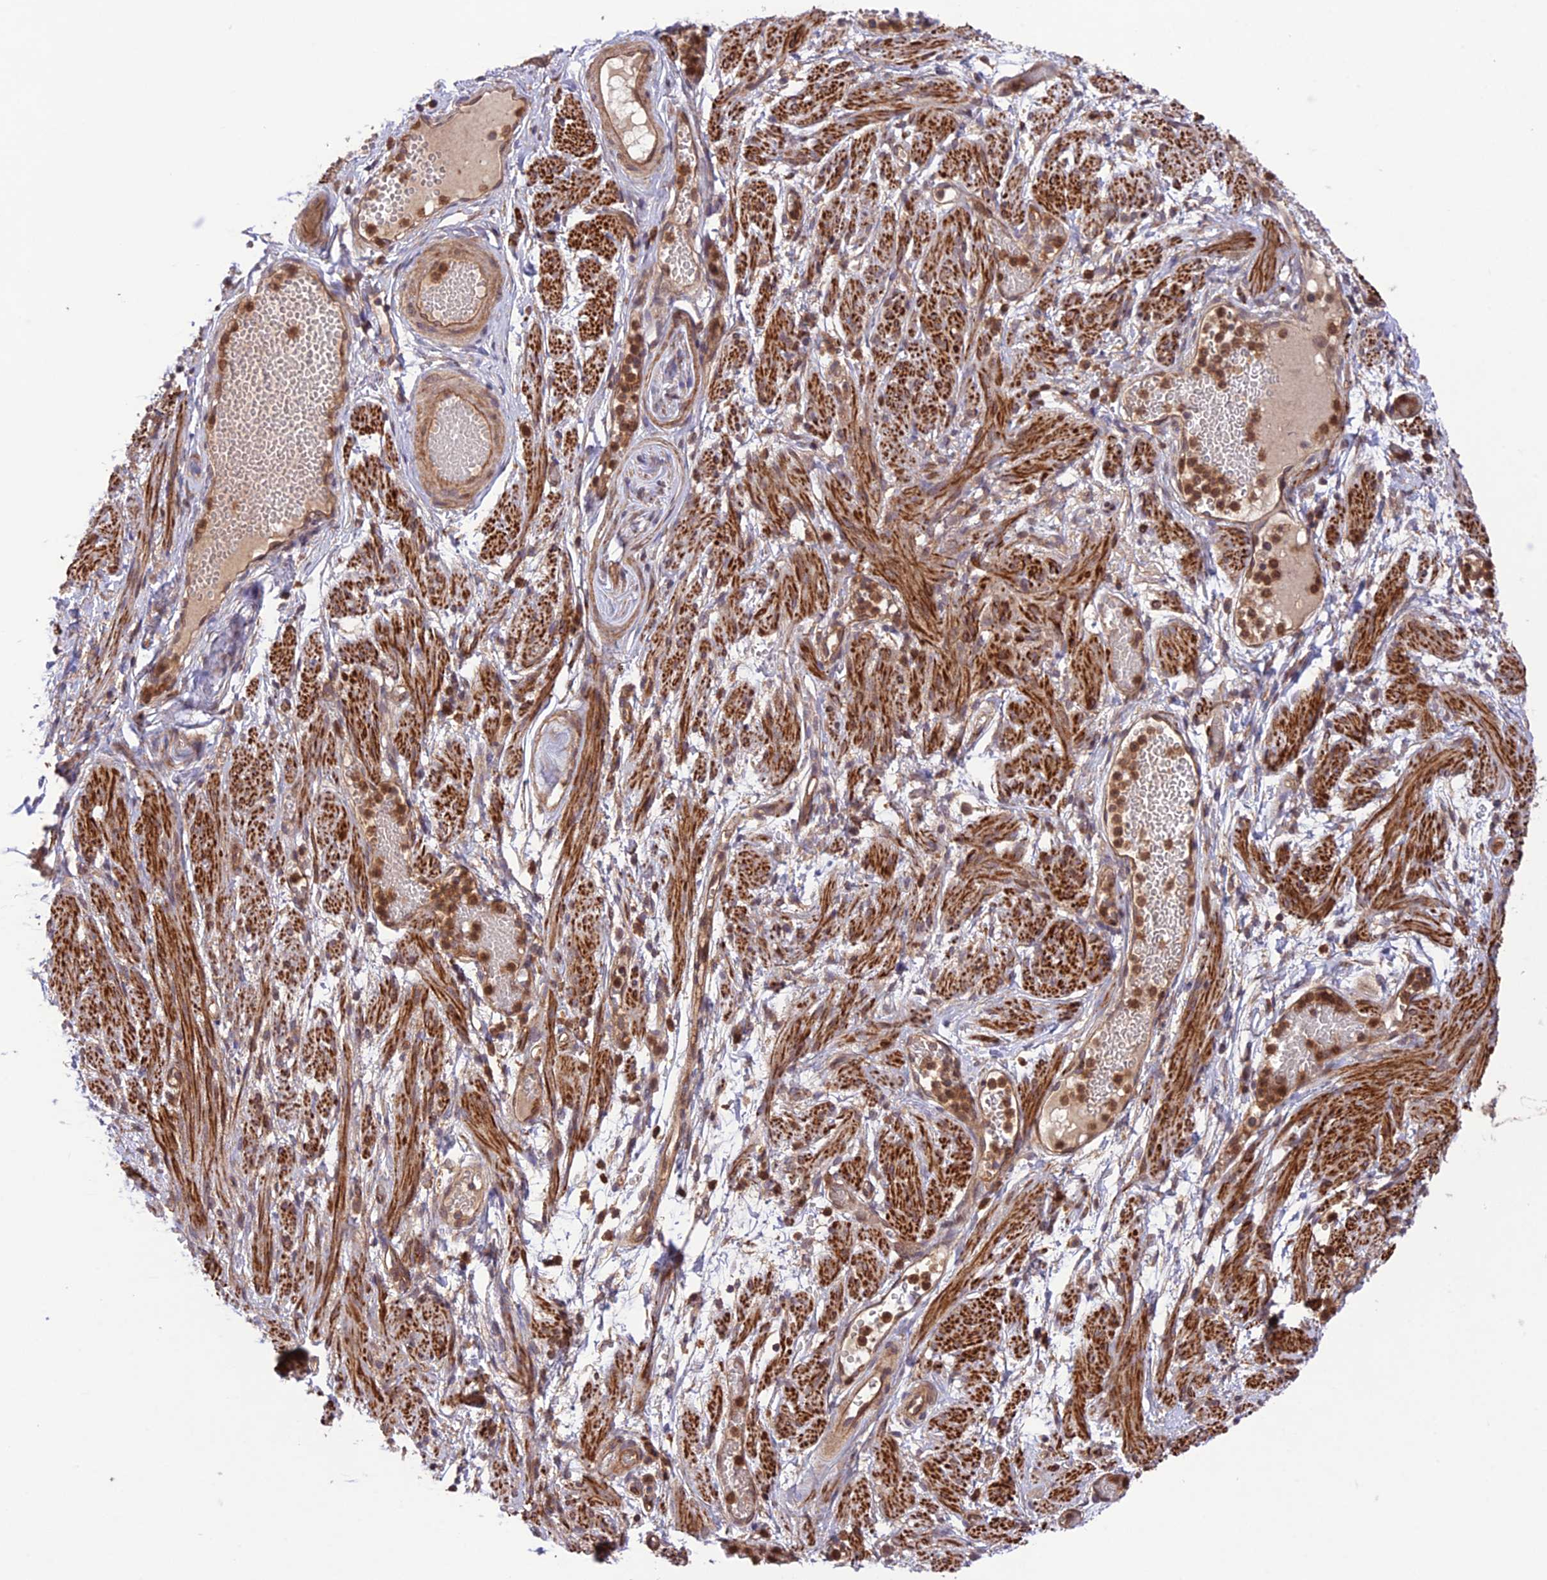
{"staining": {"intensity": "moderate", "quantity": ">75%", "location": "cytoplasmic/membranous"}, "tissue": "adipose tissue", "cell_type": "Adipocytes", "image_type": "normal", "snomed": [{"axis": "morphology", "description": "Normal tissue, NOS"}, {"axis": "topography", "description": "Smooth muscle"}, {"axis": "topography", "description": "Peripheral nerve tissue"}], "caption": "Moderate cytoplasmic/membranous protein expression is seen in approximately >75% of adipocytes in adipose tissue.", "gene": "FCHSD1", "patient": {"sex": "female", "age": 39}}